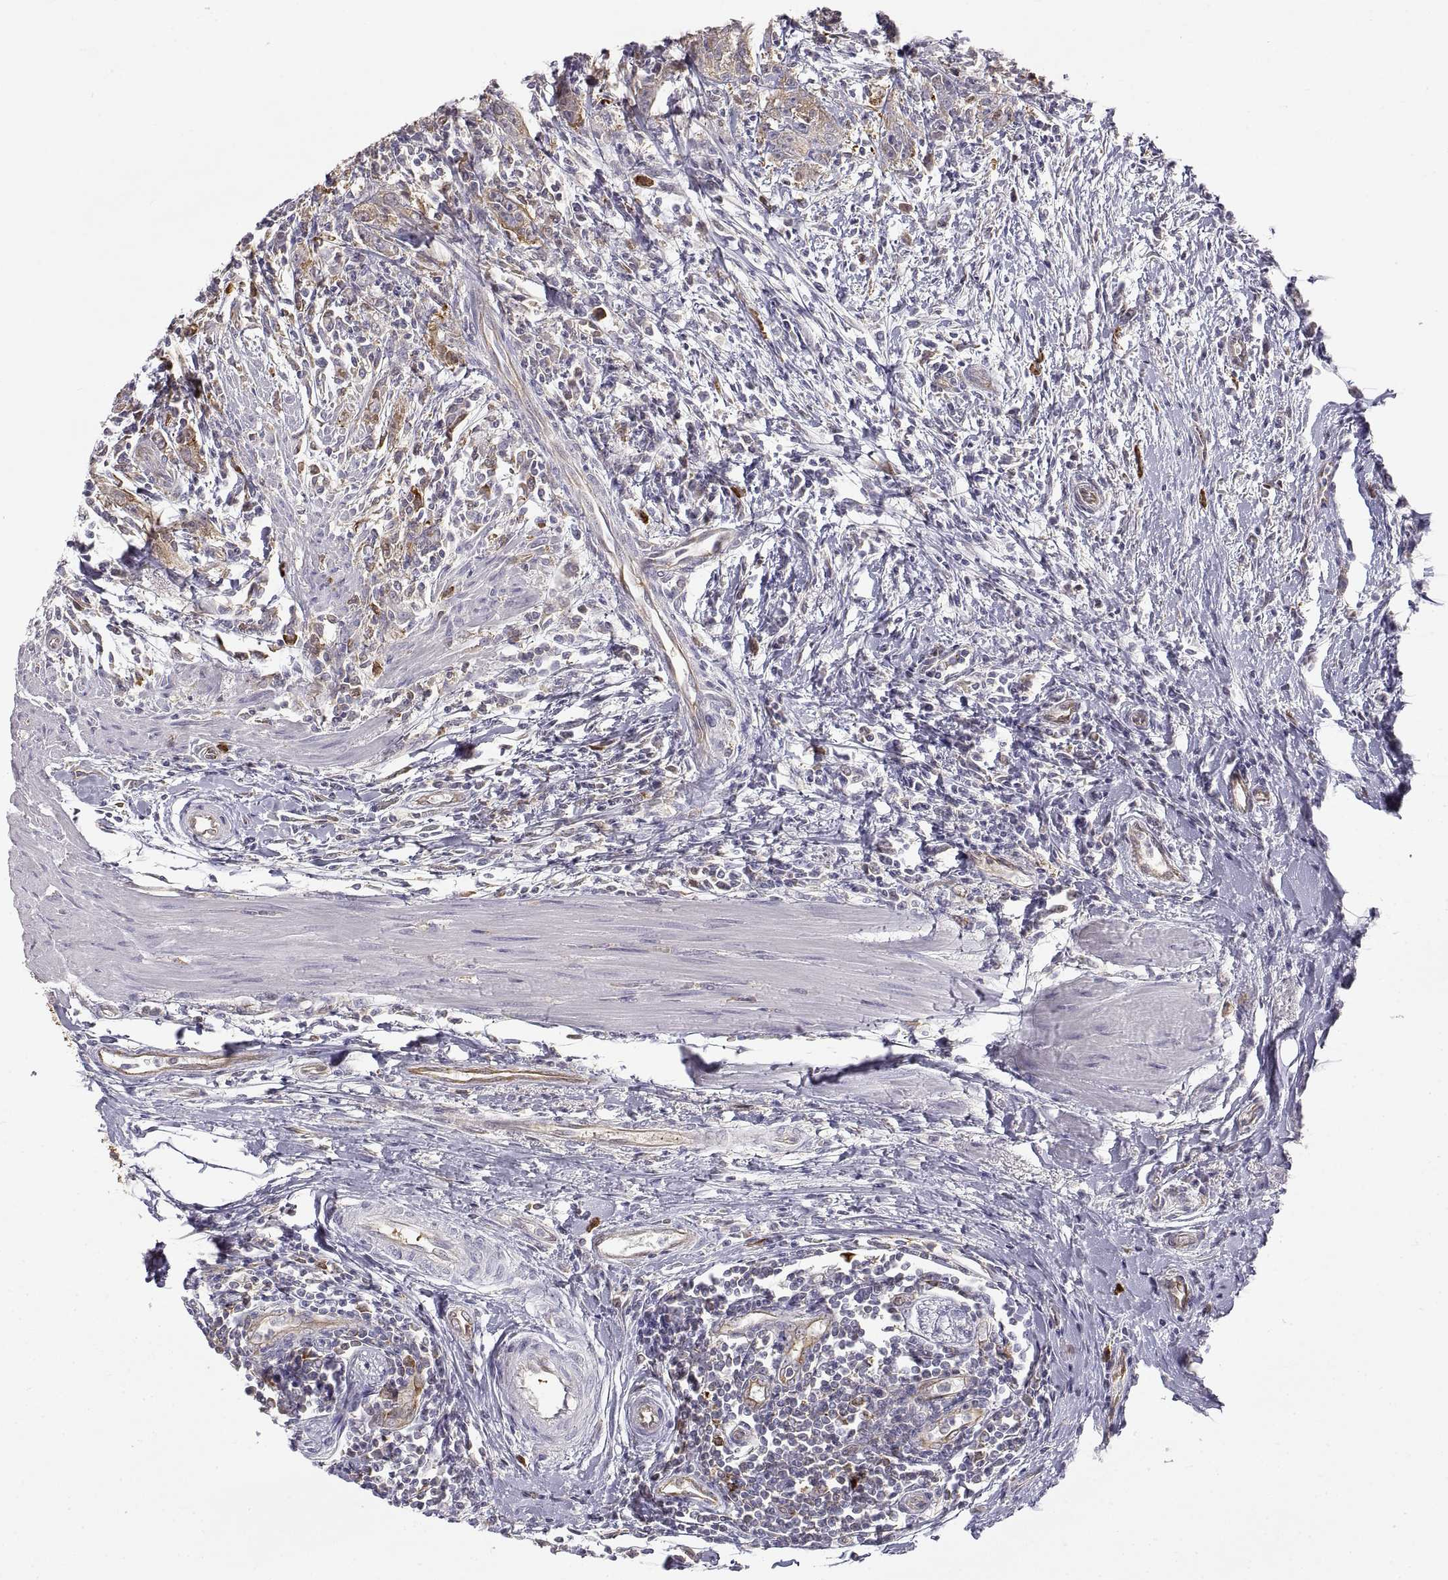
{"staining": {"intensity": "weak", "quantity": "25%-75%", "location": "cytoplasmic/membranous"}, "tissue": "urothelial cancer", "cell_type": "Tumor cells", "image_type": "cancer", "snomed": [{"axis": "morphology", "description": "Urothelial carcinoma, High grade"}, {"axis": "topography", "description": "Urinary bladder"}], "caption": "This micrograph exhibits high-grade urothelial carcinoma stained with immunohistochemistry (IHC) to label a protein in brown. The cytoplasmic/membranous of tumor cells show weak positivity for the protein. Nuclei are counter-stained blue.", "gene": "HSP90AB1", "patient": {"sex": "male", "age": 83}}